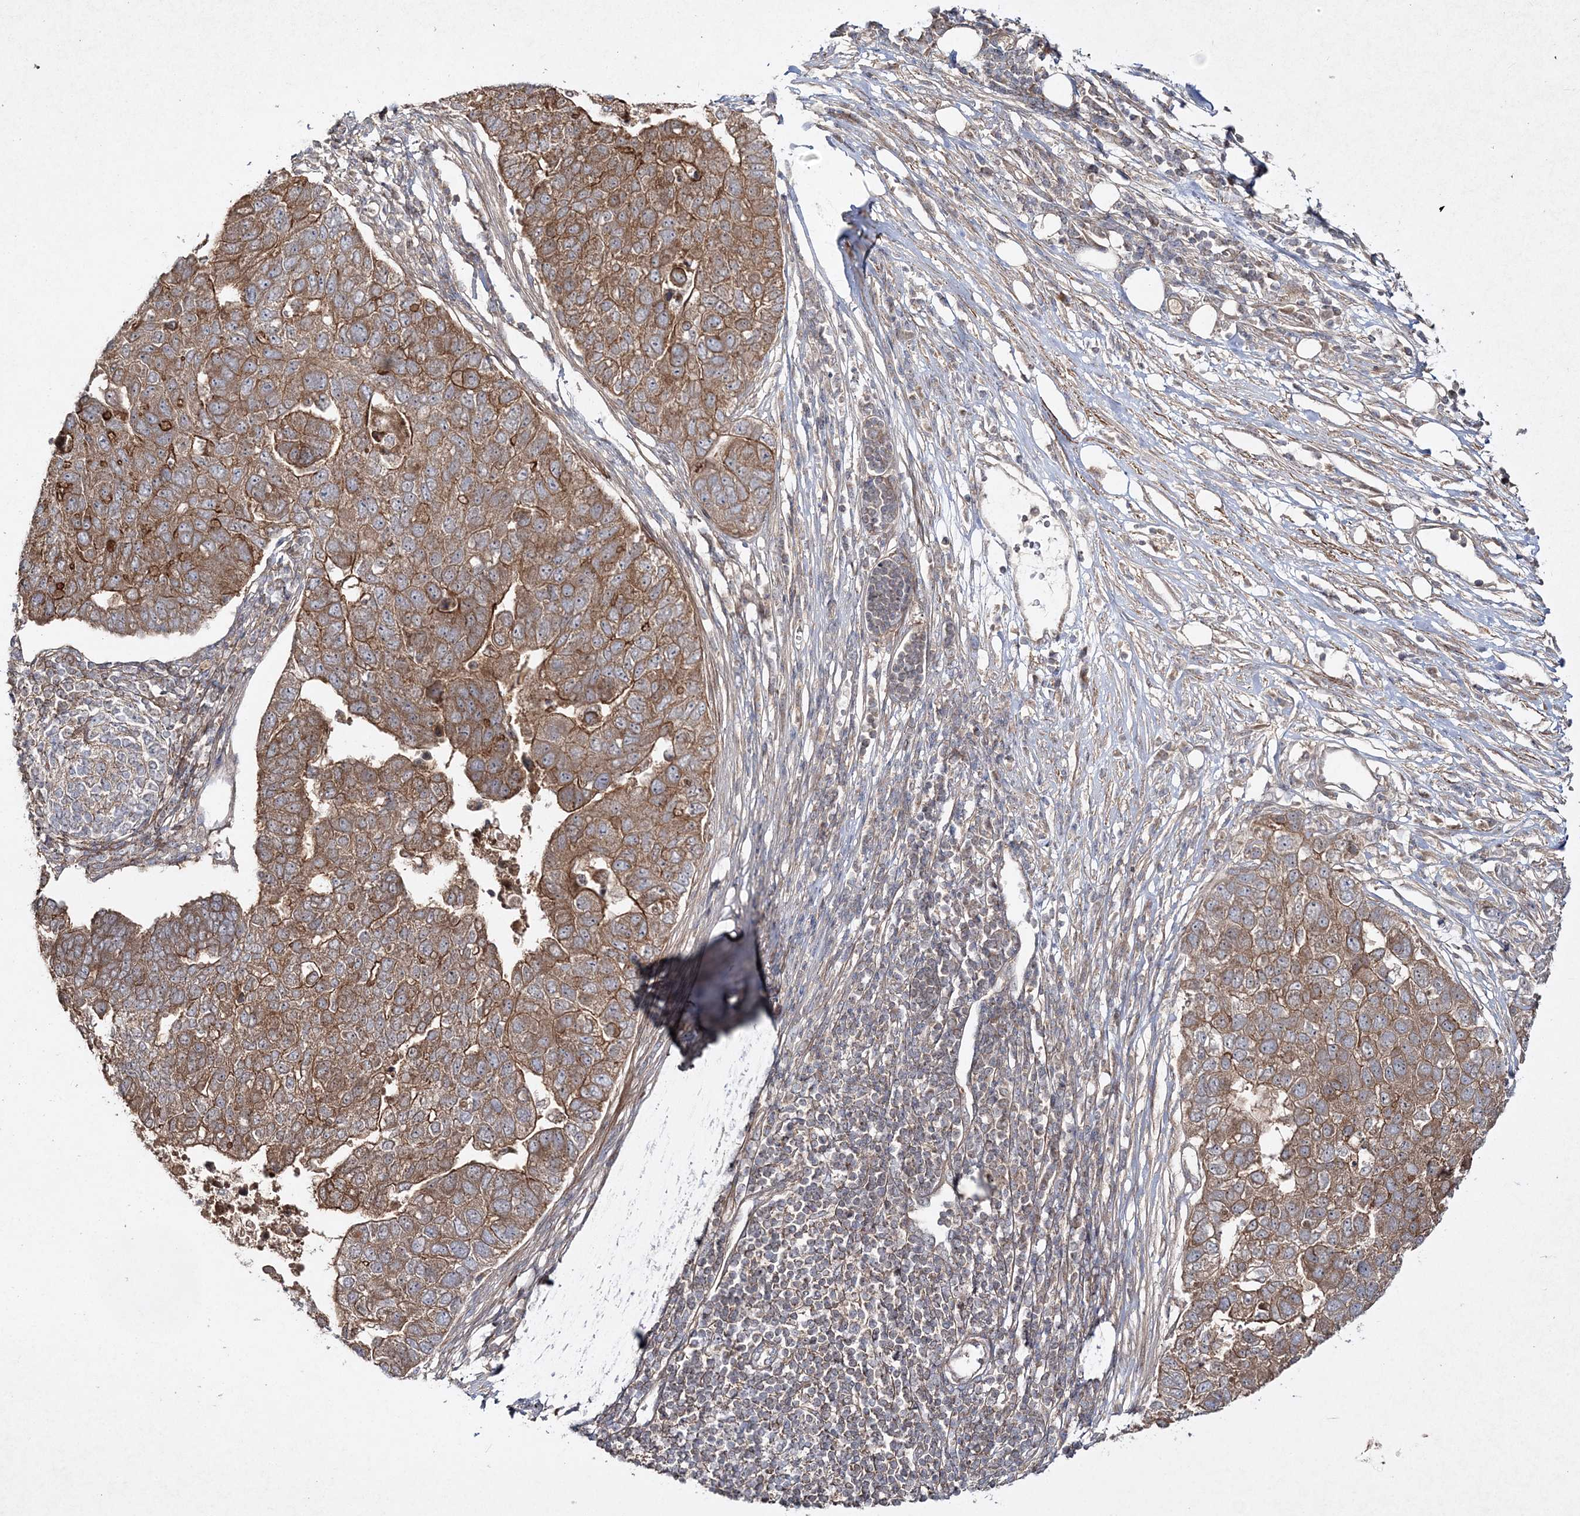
{"staining": {"intensity": "moderate", "quantity": ">75%", "location": "cytoplasmic/membranous"}, "tissue": "pancreatic cancer", "cell_type": "Tumor cells", "image_type": "cancer", "snomed": [{"axis": "morphology", "description": "Adenocarcinoma, NOS"}, {"axis": "topography", "description": "Pancreas"}], "caption": "Pancreatic cancer stained with DAB immunohistochemistry demonstrates medium levels of moderate cytoplasmic/membranous positivity in about >75% of tumor cells.", "gene": "MOCS2", "patient": {"sex": "female", "age": 61}}